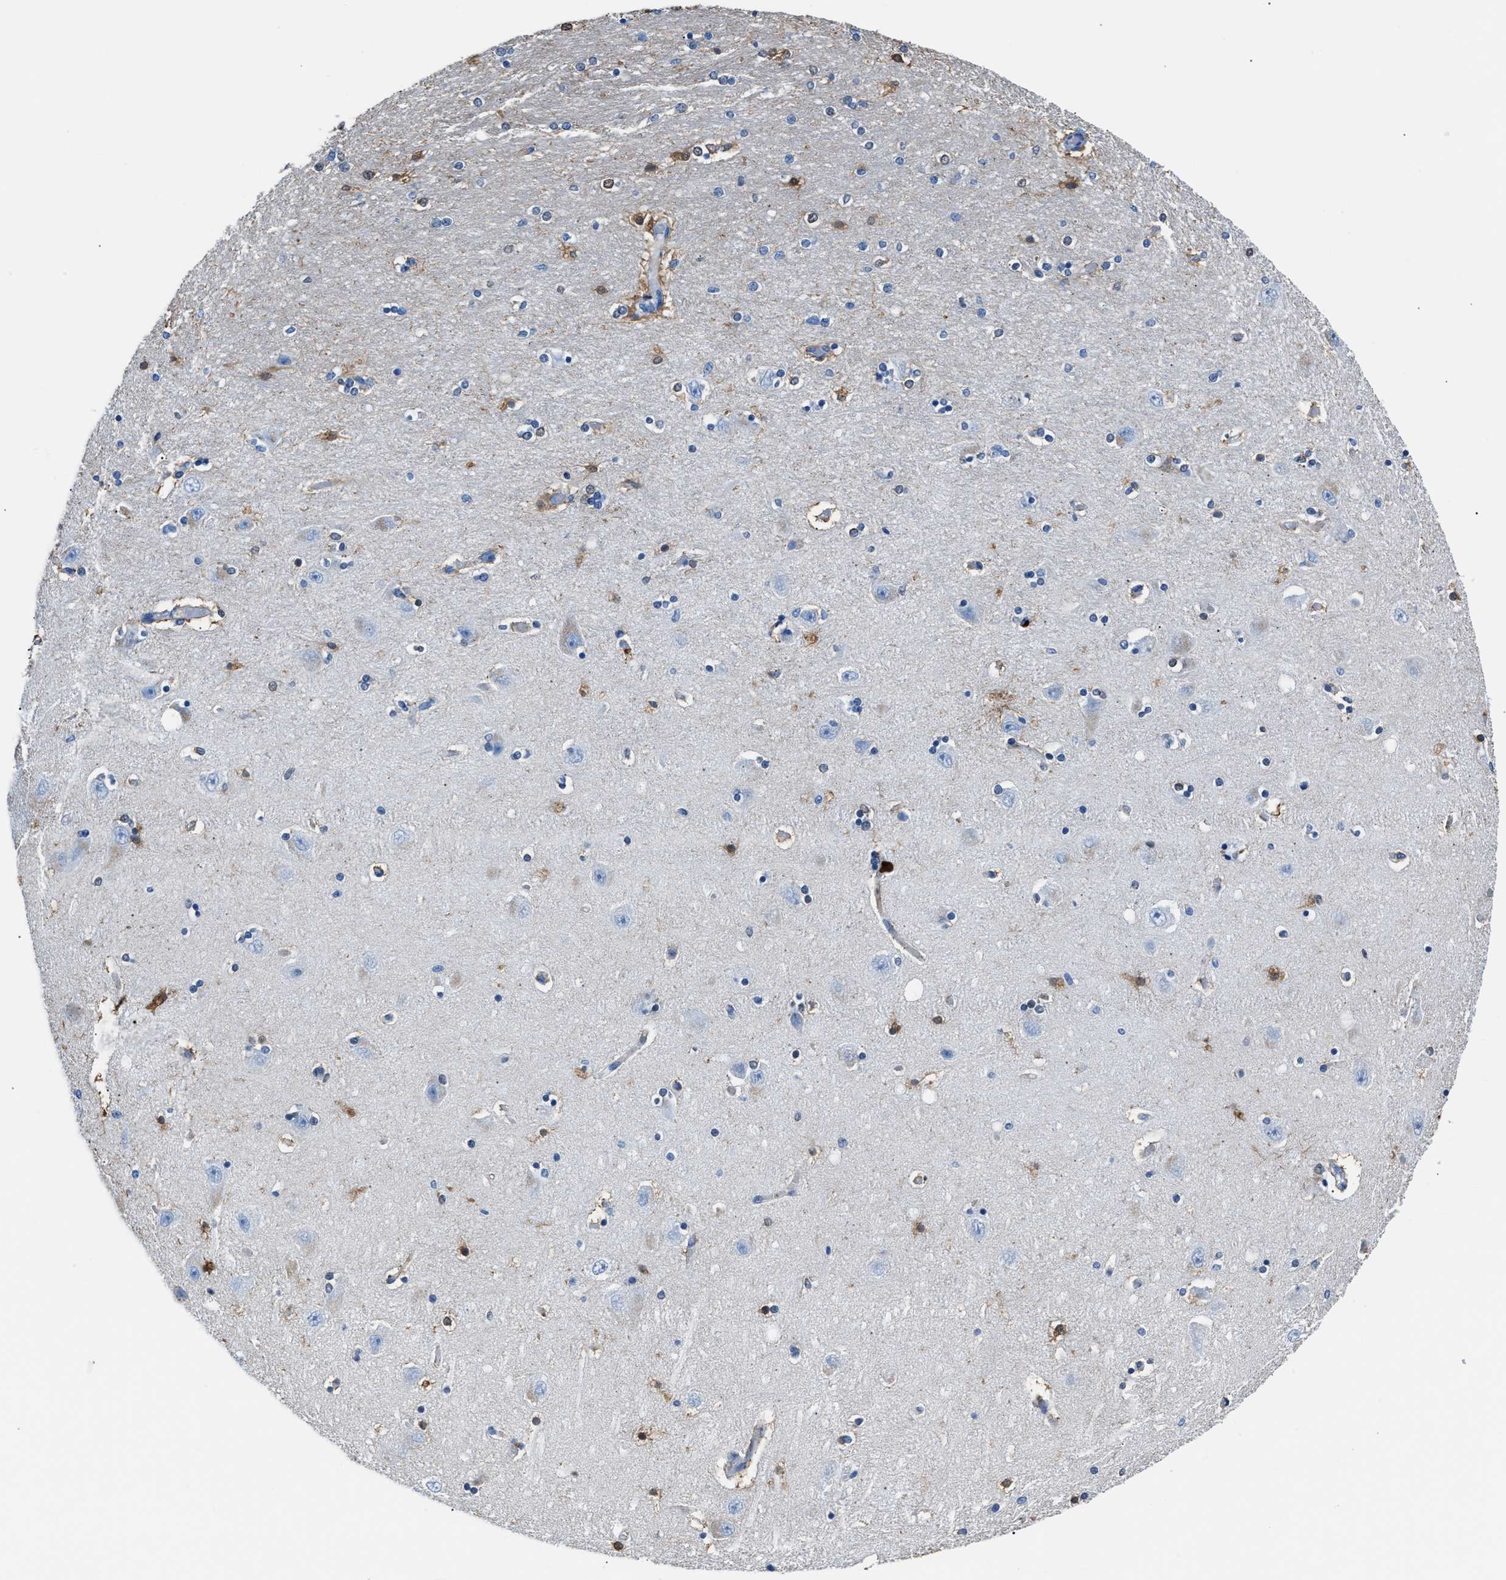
{"staining": {"intensity": "moderate", "quantity": "<25%", "location": "cytoplasmic/membranous,nuclear"}, "tissue": "hippocampus", "cell_type": "Glial cells", "image_type": "normal", "snomed": [{"axis": "morphology", "description": "Normal tissue, NOS"}, {"axis": "topography", "description": "Hippocampus"}], "caption": "Unremarkable hippocampus shows moderate cytoplasmic/membranous,nuclear staining in about <25% of glial cells.", "gene": "S100P", "patient": {"sex": "female", "age": 54}}